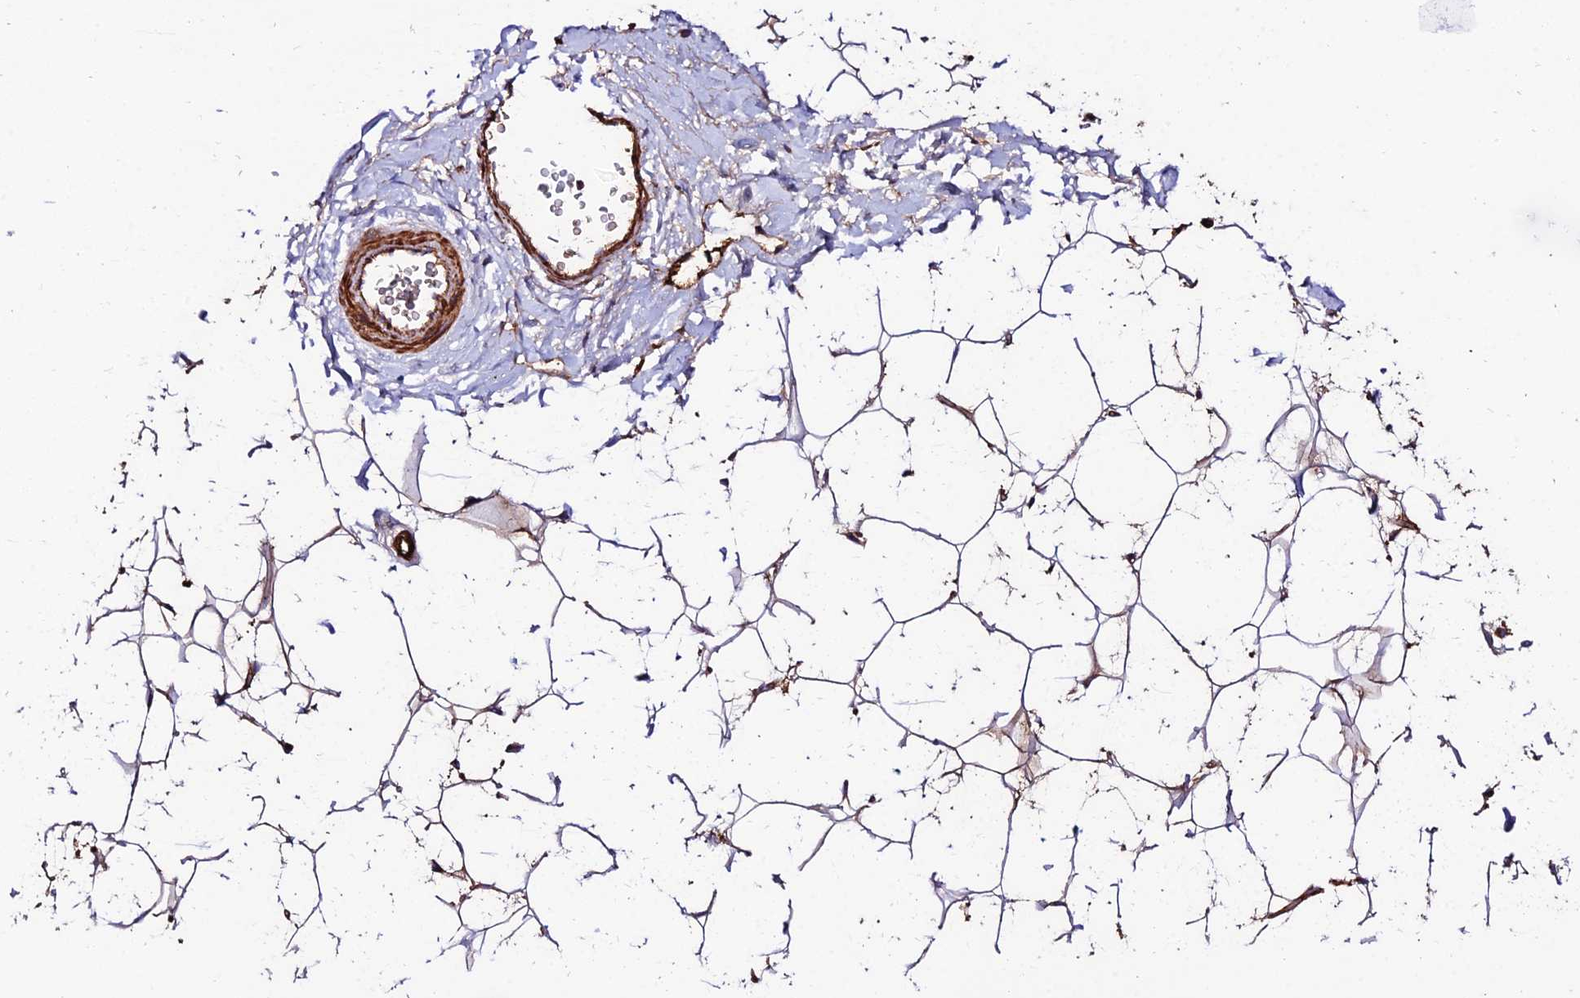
{"staining": {"intensity": "moderate", "quantity": ">75%", "location": "cytoplasmic/membranous"}, "tissue": "adipose tissue", "cell_type": "Adipocytes", "image_type": "normal", "snomed": [{"axis": "morphology", "description": "Normal tissue, NOS"}, {"axis": "topography", "description": "Breast"}], "caption": "Immunohistochemical staining of unremarkable adipose tissue shows >75% levels of moderate cytoplasmic/membranous protein positivity in approximately >75% of adipocytes. Using DAB (3,3'-diaminobenzidine) (brown) and hematoxylin (blue) stains, captured at high magnification using brightfield microscopy.", "gene": "PYM1", "patient": {"sex": "female", "age": 26}}